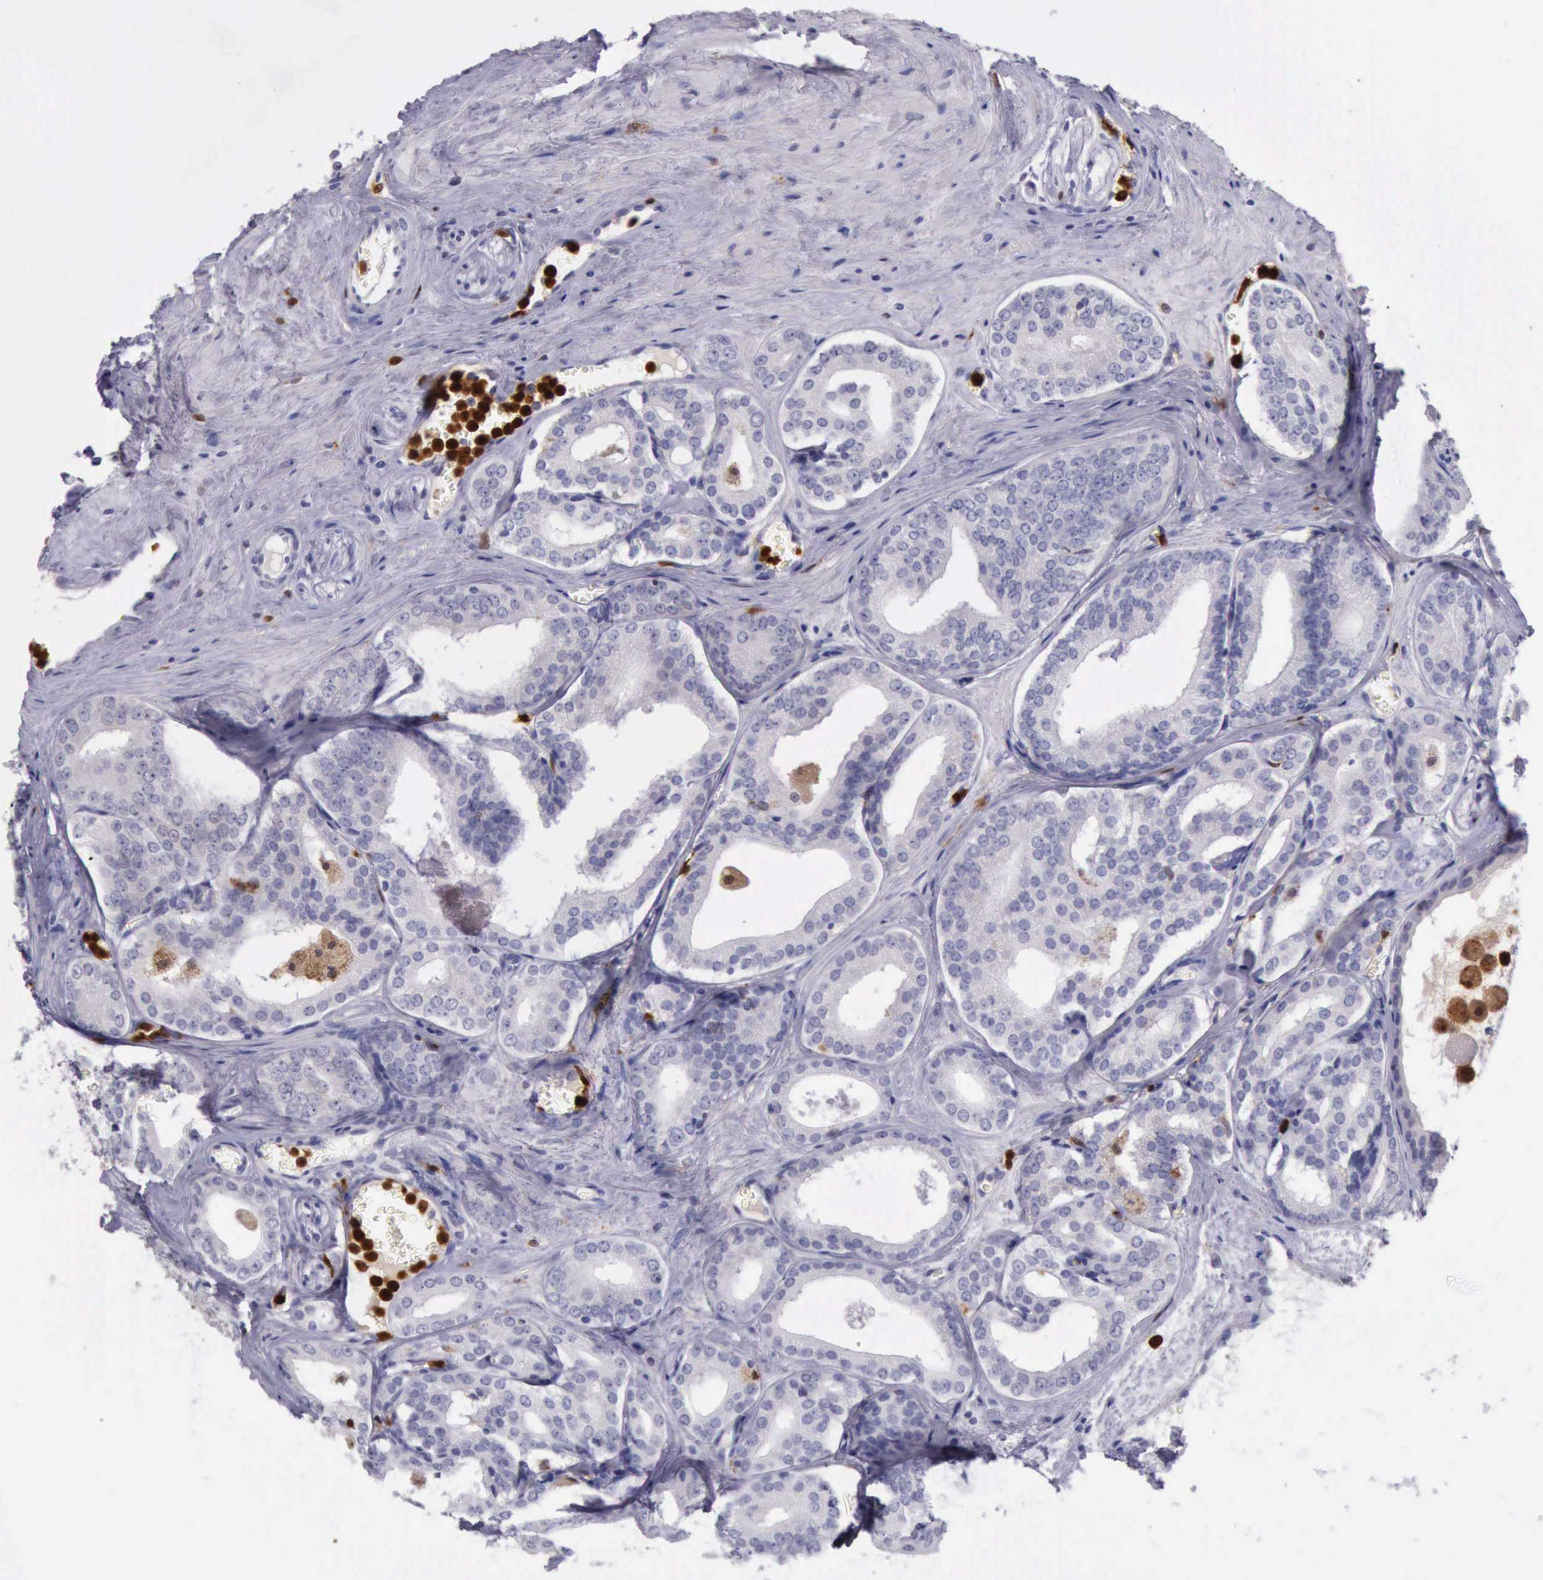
{"staining": {"intensity": "negative", "quantity": "none", "location": "none"}, "tissue": "prostate cancer", "cell_type": "Tumor cells", "image_type": "cancer", "snomed": [{"axis": "morphology", "description": "Adenocarcinoma, Medium grade"}, {"axis": "topography", "description": "Prostate"}], "caption": "Immunohistochemistry (IHC) histopathology image of neoplastic tissue: prostate cancer stained with DAB (3,3'-diaminobenzidine) demonstrates no significant protein expression in tumor cells.", "gene": "CSTA", "patient": {"sex": "male", "age": 79}}